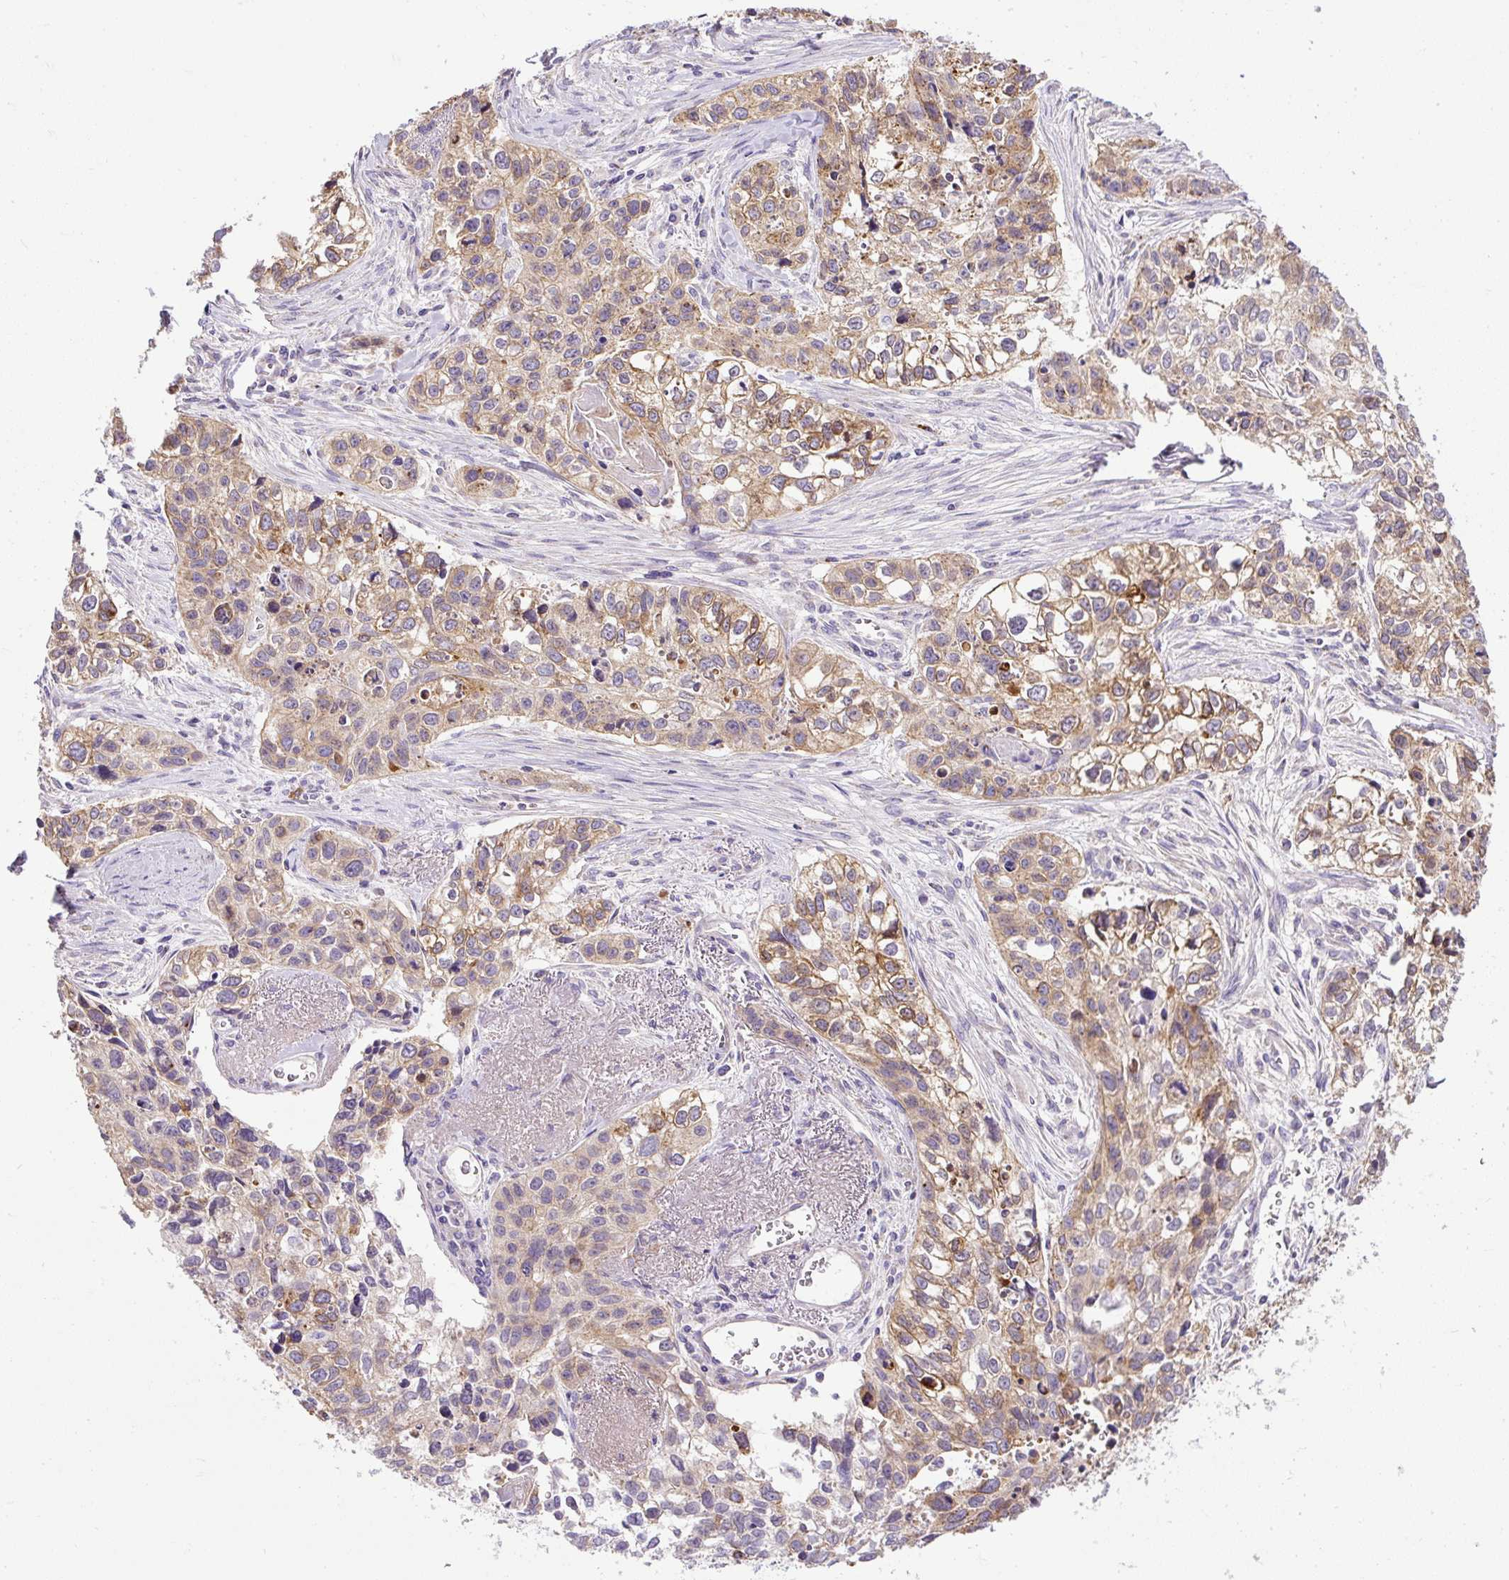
{"staining": {"intensity": "moderate", "quantity": "25%-75%", "location": "cytoplasmic/membranous"}, "tissue": "lung cancer", "cell_type": "Tumor cells", "image_type": "cancer", "snomed": [{"axis": "morphology", "description": "Squamous cell carcinoma, NOS"}, {"axis": "topography", "description": "Lung"}], "caption": "Immunohistochemical staining of lung cancer demonstrates medium levels of moderate cytoplasmic/membranous protein staining in about 25%-75% of tumor cells.", "gene": "CFAP47", "patient": {"sex": "male", "age": 74}}